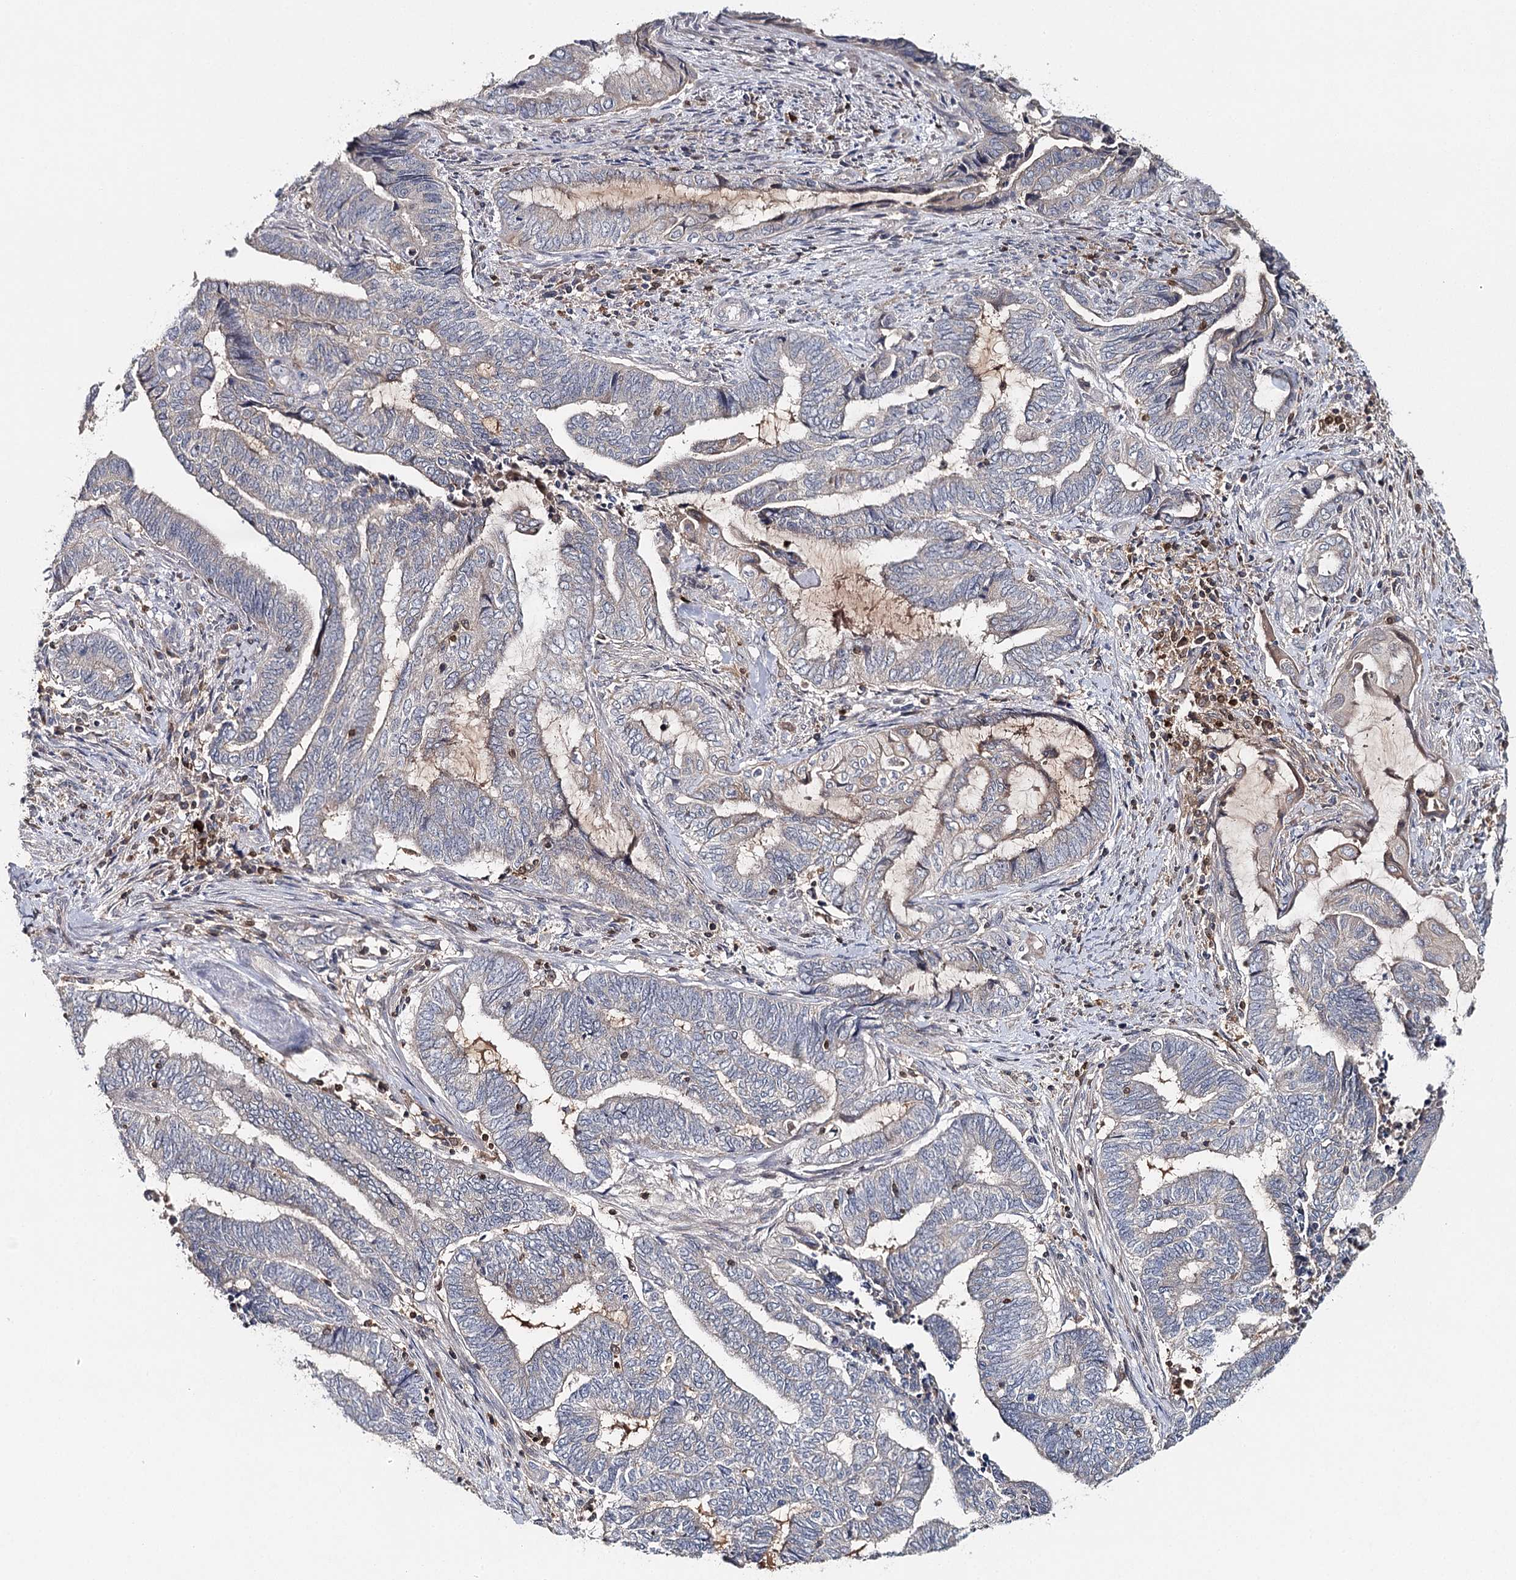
{"staining": {"intensity": "negative", "quantity": "none", "location": "none"}, "tissue": "endometrial cancer", "cell_type": "Tumor cells", "image_type": "cancer", "snomed": [{"axis": "morphology", "description": "Adenocarcinoma, NOS"}, {"axis": "topography", "description": "Uterus"}, {"axis": "topography", "description": "Endometrium"}], "caption": "An immunohistochemistry (IHC) photomicrograph of endometrial adenocarcinoma is shown. There is no staining in tumor cells of endometrial adenocarcinoma.", "gene": "SLC41A2", "patient": {"sex": "female", "age": 70}}